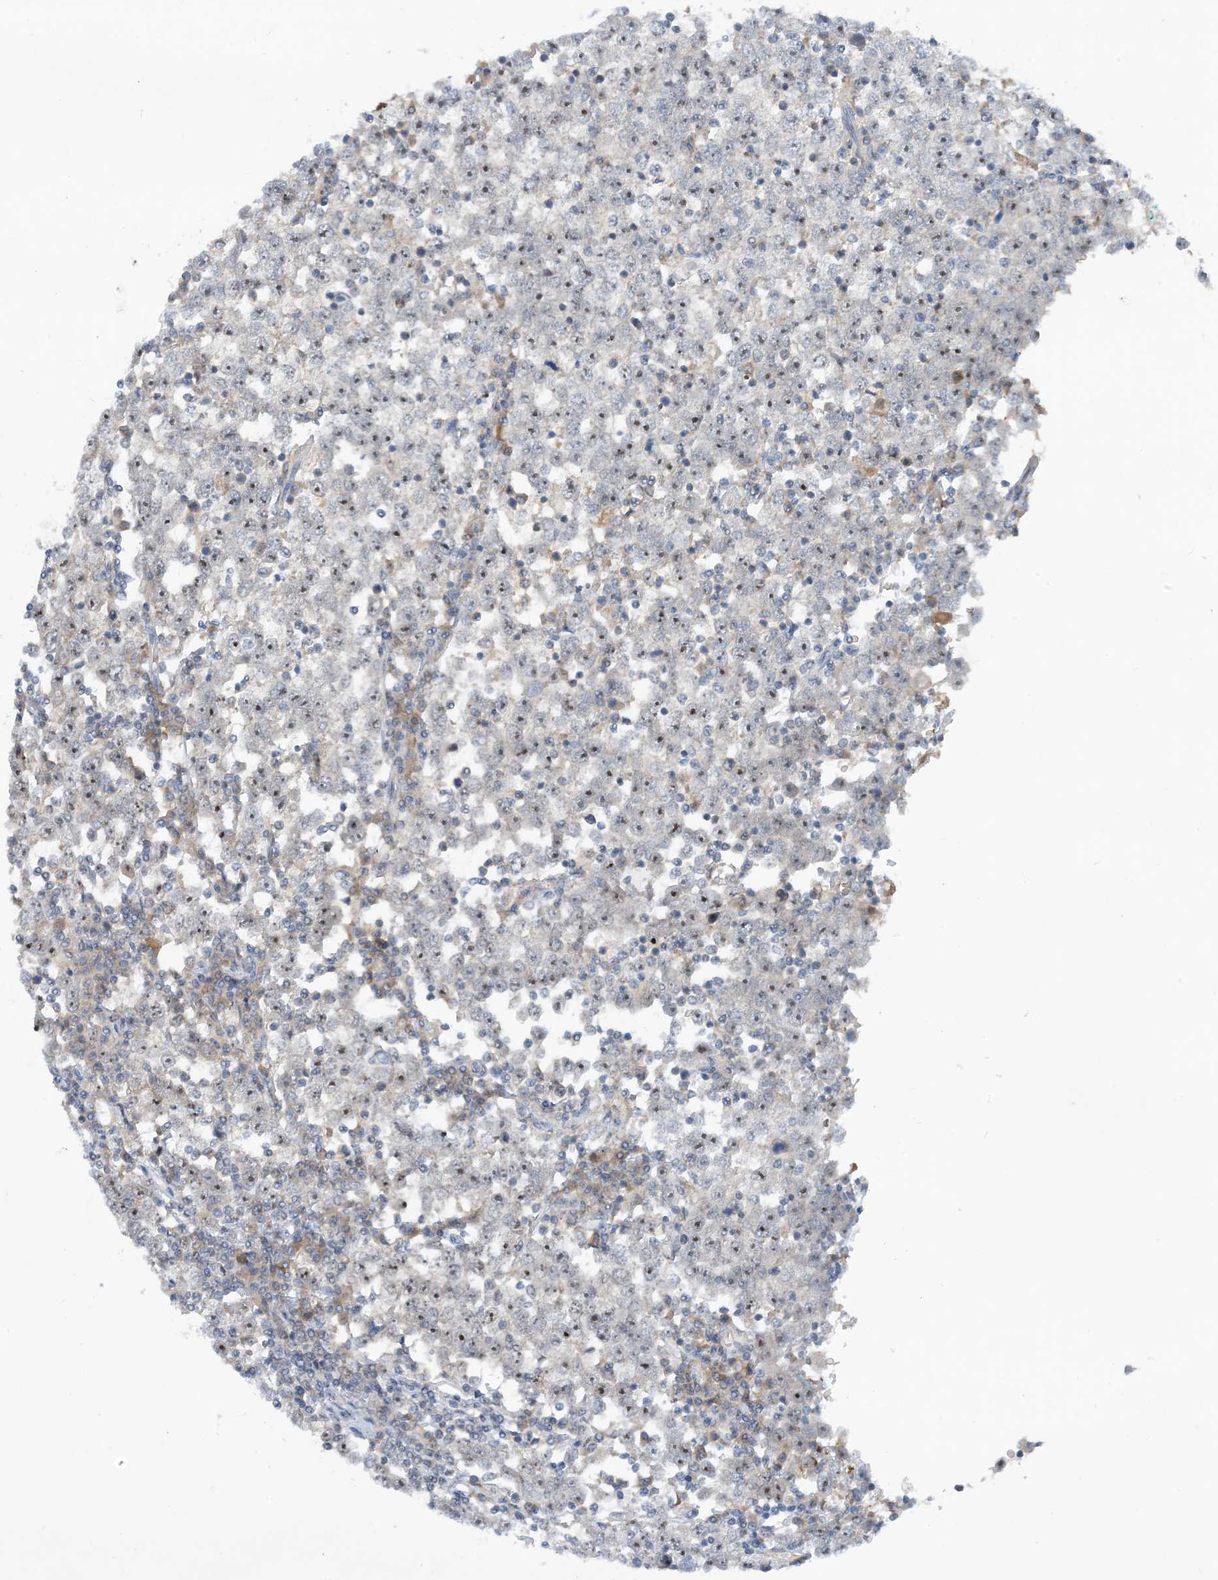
{"staining": {"intensity": "moderate", "quantity": "25%-75%", "location": "nuclear"}, "tissue": "testis cancer", "cell_type": "Tumor cells", "image_type": "cancer", "snomed": [{"axis": "morphology", "description": "Seminoma, NOS"}, {"axis": "topography", "description": "Testis"}], "caption": "The histopathology image shows a brown stain indicating the presence of a protein in the nuclear of tumor cells in testis cancer. (DAB = brown stain, brightfield microscopy at high magnification).", "gene": "UBE2E1", "patient": {"sex": "male", "age": 65}}